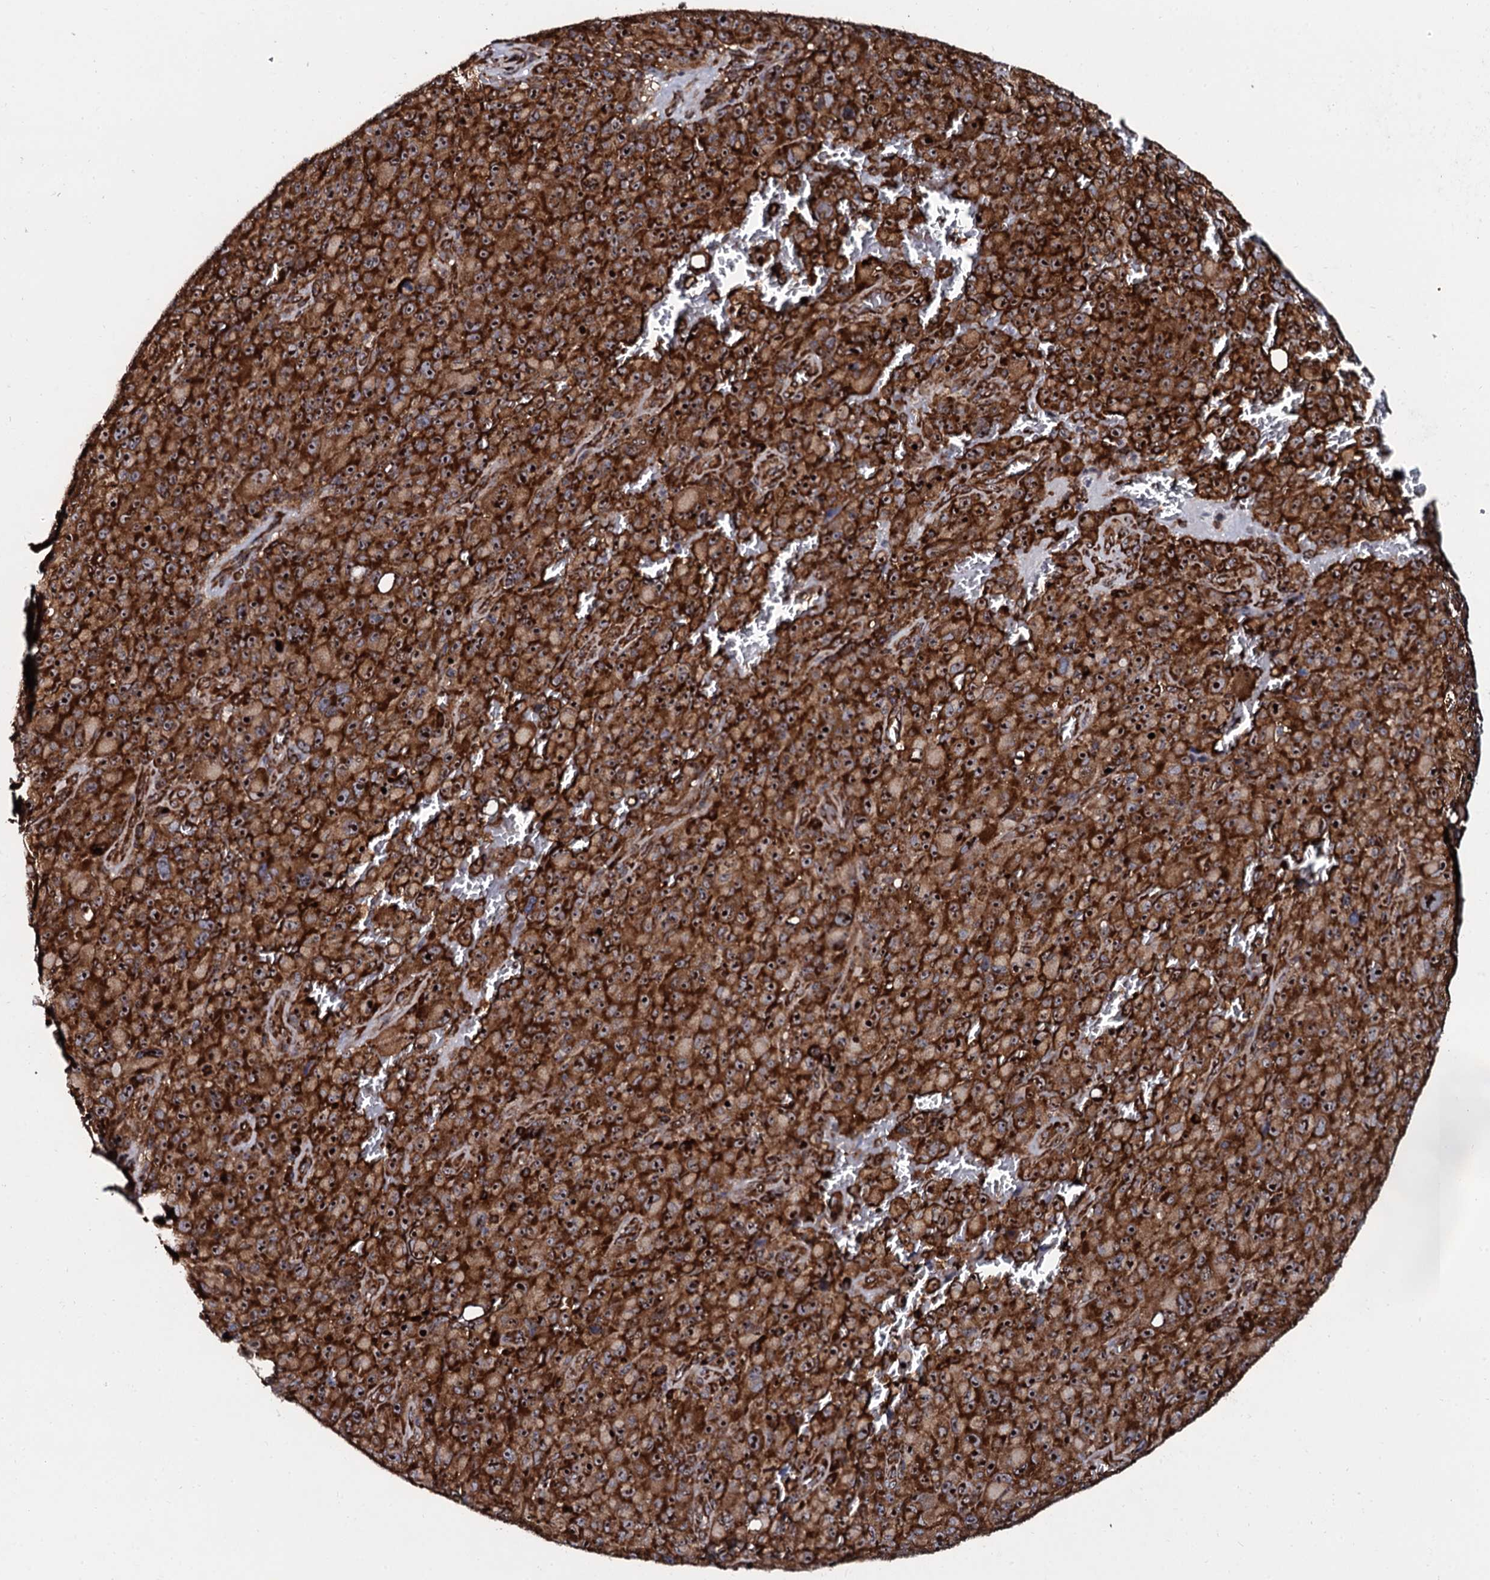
{"staining": {"intensity": "strong", "quantity": ">75%", "location": "cytoplasmic/membranous,nuclear"}, "tissue": "melanoma", "cell_type": "Tumor cells", "image_type": "cancer", "snomed": [{"axis": "morphology", "description": "Malignant melanoma, NOS"}, {"axis": "topography", "description": "Skin"}], "caption": "Strong cytoplasmic/membranous and nuclear protein positivity is seen in approximately >75% of tumor cells in melanoma. (Stains: DAB in brown, nuclei in blue, Microscopy: brightfield microscopy at high magnification).", "gene": "SPTY2D1", "patient": {"sex": "female", "age": 82}}